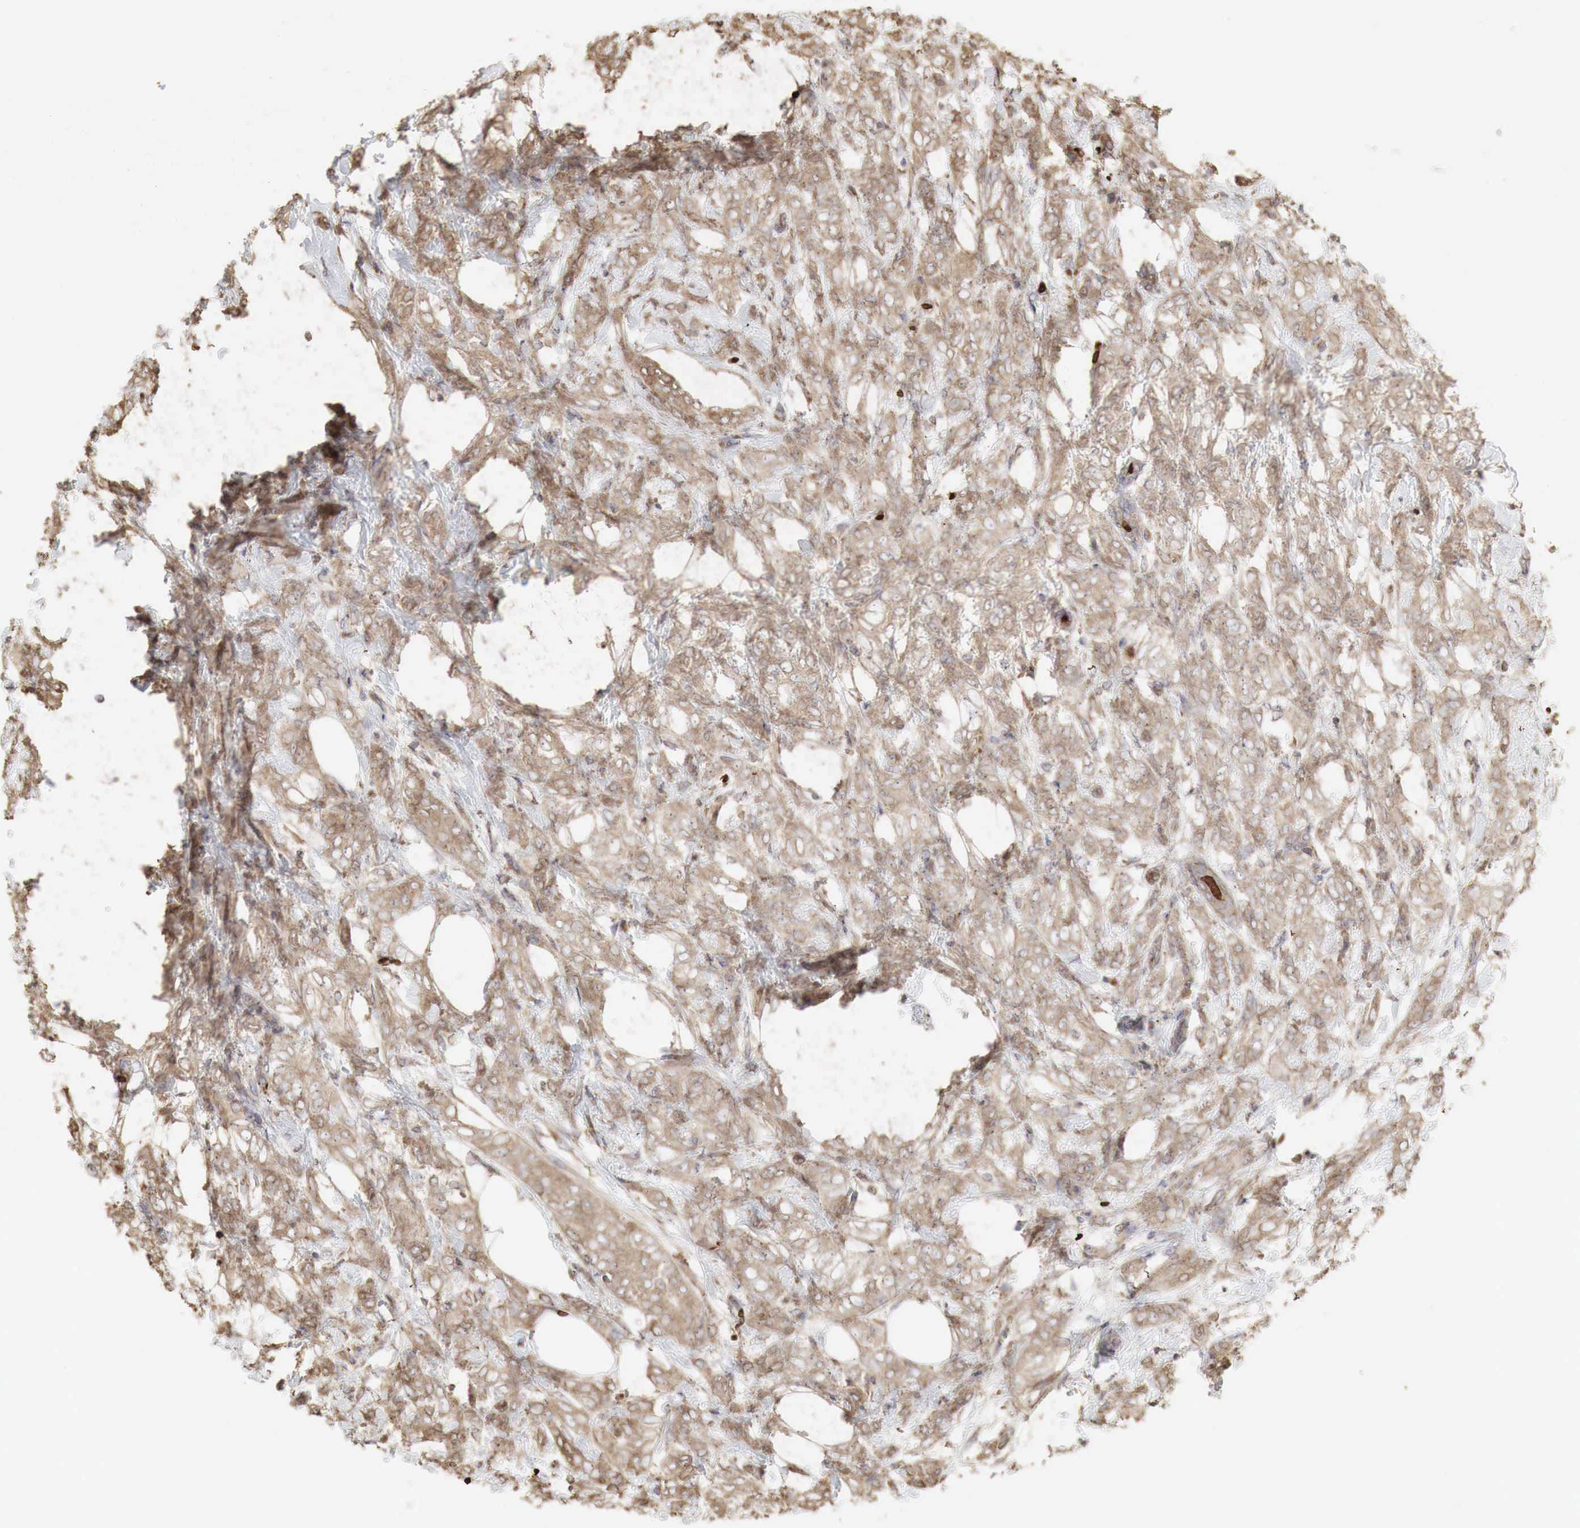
{"staining": {"intensity": "weak", "quantity": ">75%", "location": "cytoplasmic/membranous"}, "tissue": "breast cancer", "cell_type": "Tumor cells", "image_type": "cancer", "snomed": [{"axis": "morphology", "description": "Duct carcinoma"}, {"axis": "topography", "description": "Breast"}], "caption": "A brown stain highlights weak cytoplasmic/membranous positivity of a protein in breast cancer tumor cells.", "gene": "PABPC5", "patient": {"sex": "female", "age": 53}}